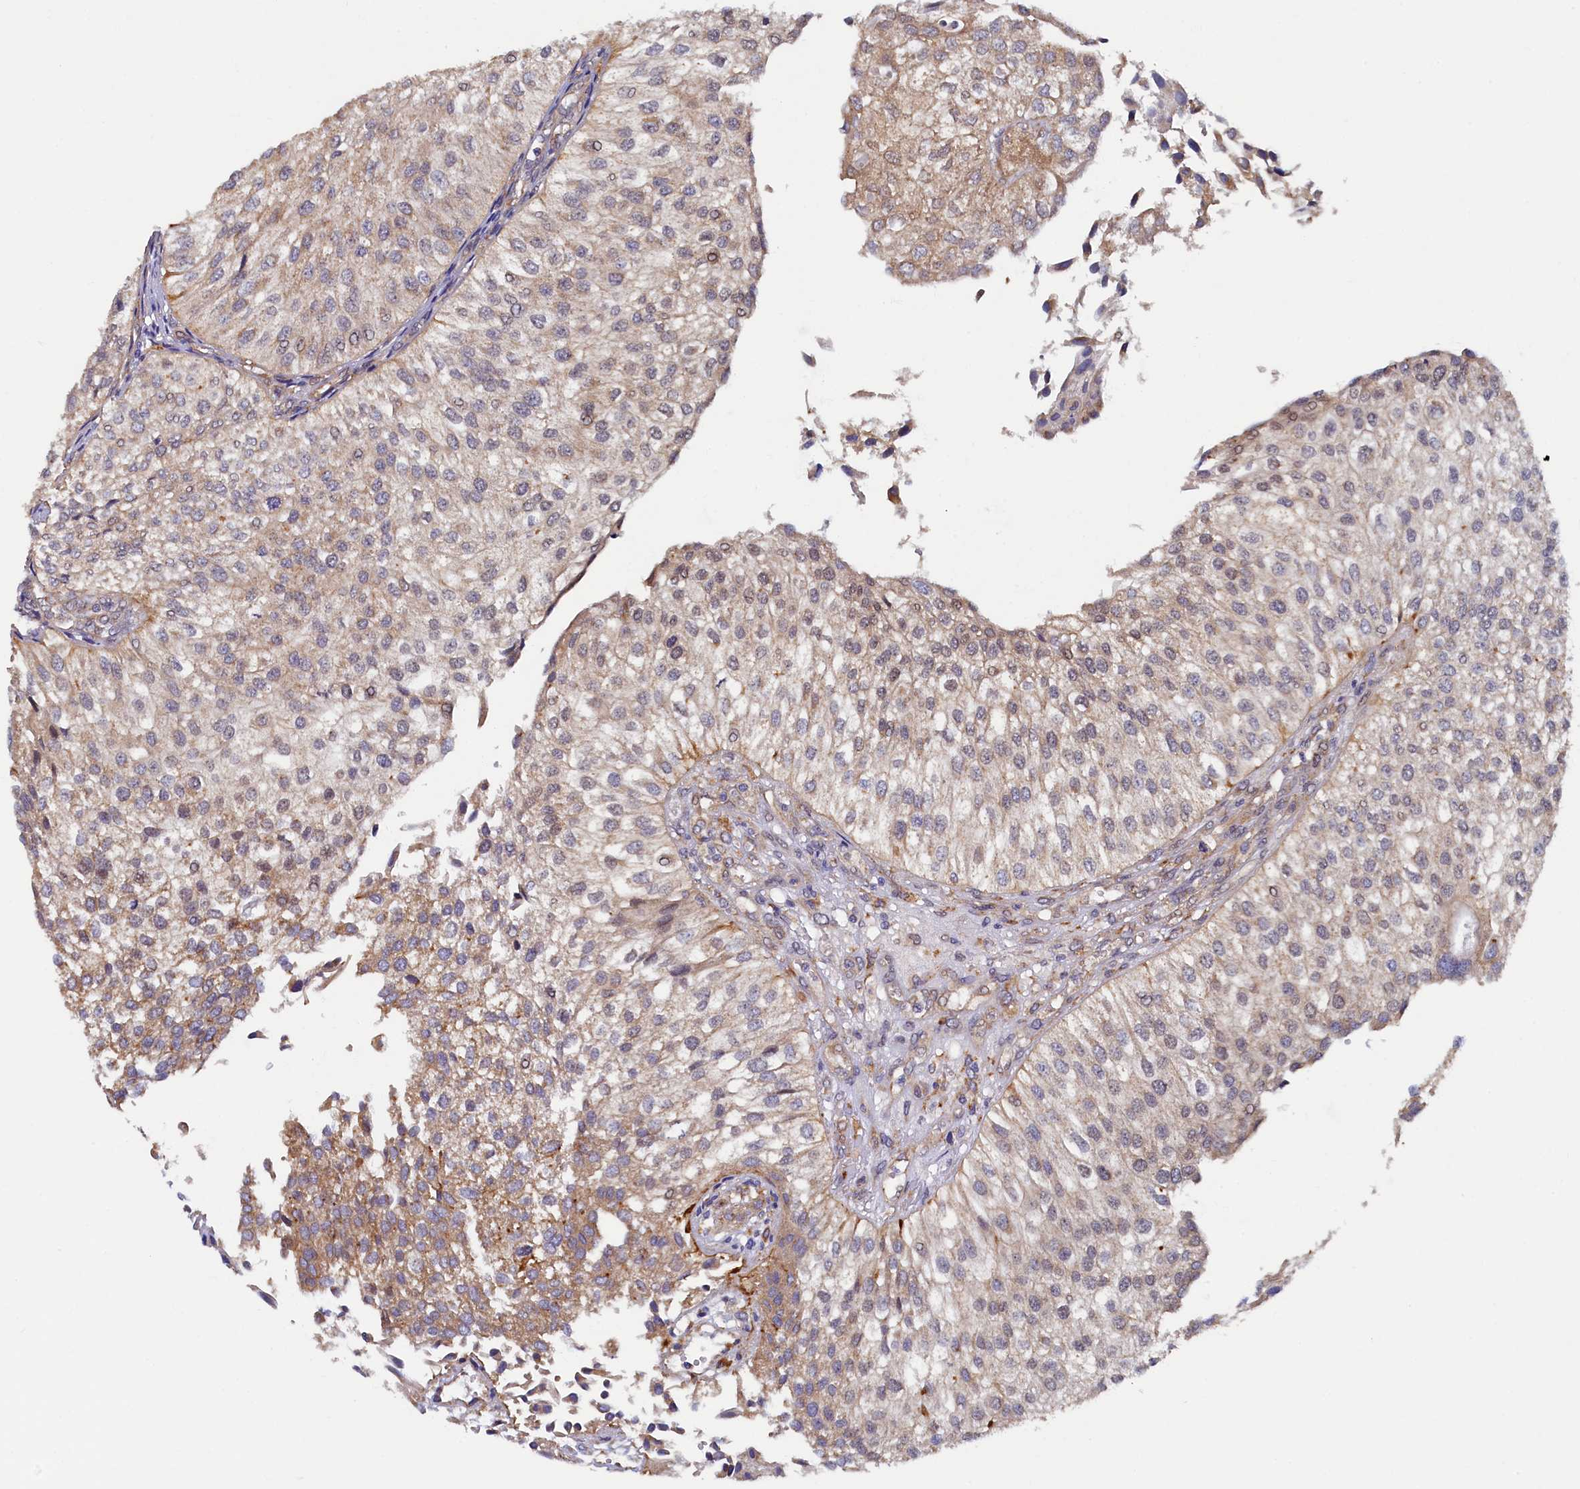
{"staining": {"intensity": "moderate", "quantity": "<25%", "location": "cytoplasmic/membranous"}, "tissue": "urothelial cancer", "cell_type": "Tumor cells", "image_type": "cancer", "snomed": [{"axis": "morphology", "description": "Urothelial carcinoma, Low grade"}, {"axis": "topography", "description": "Urinary bladder"}], "caption": "Urothelial cancer stained with IHC exhibits moderate cytoplasmic/membranous expression in approximately <25% of tumor cells. The staining was performed using DAB to visualize the protein expression in brown, while the nuclei were stained in blue with hematoxylin (Magnification: 20x).", "gene": "STX12", "patient": {"sex": "female", "age": 89}}